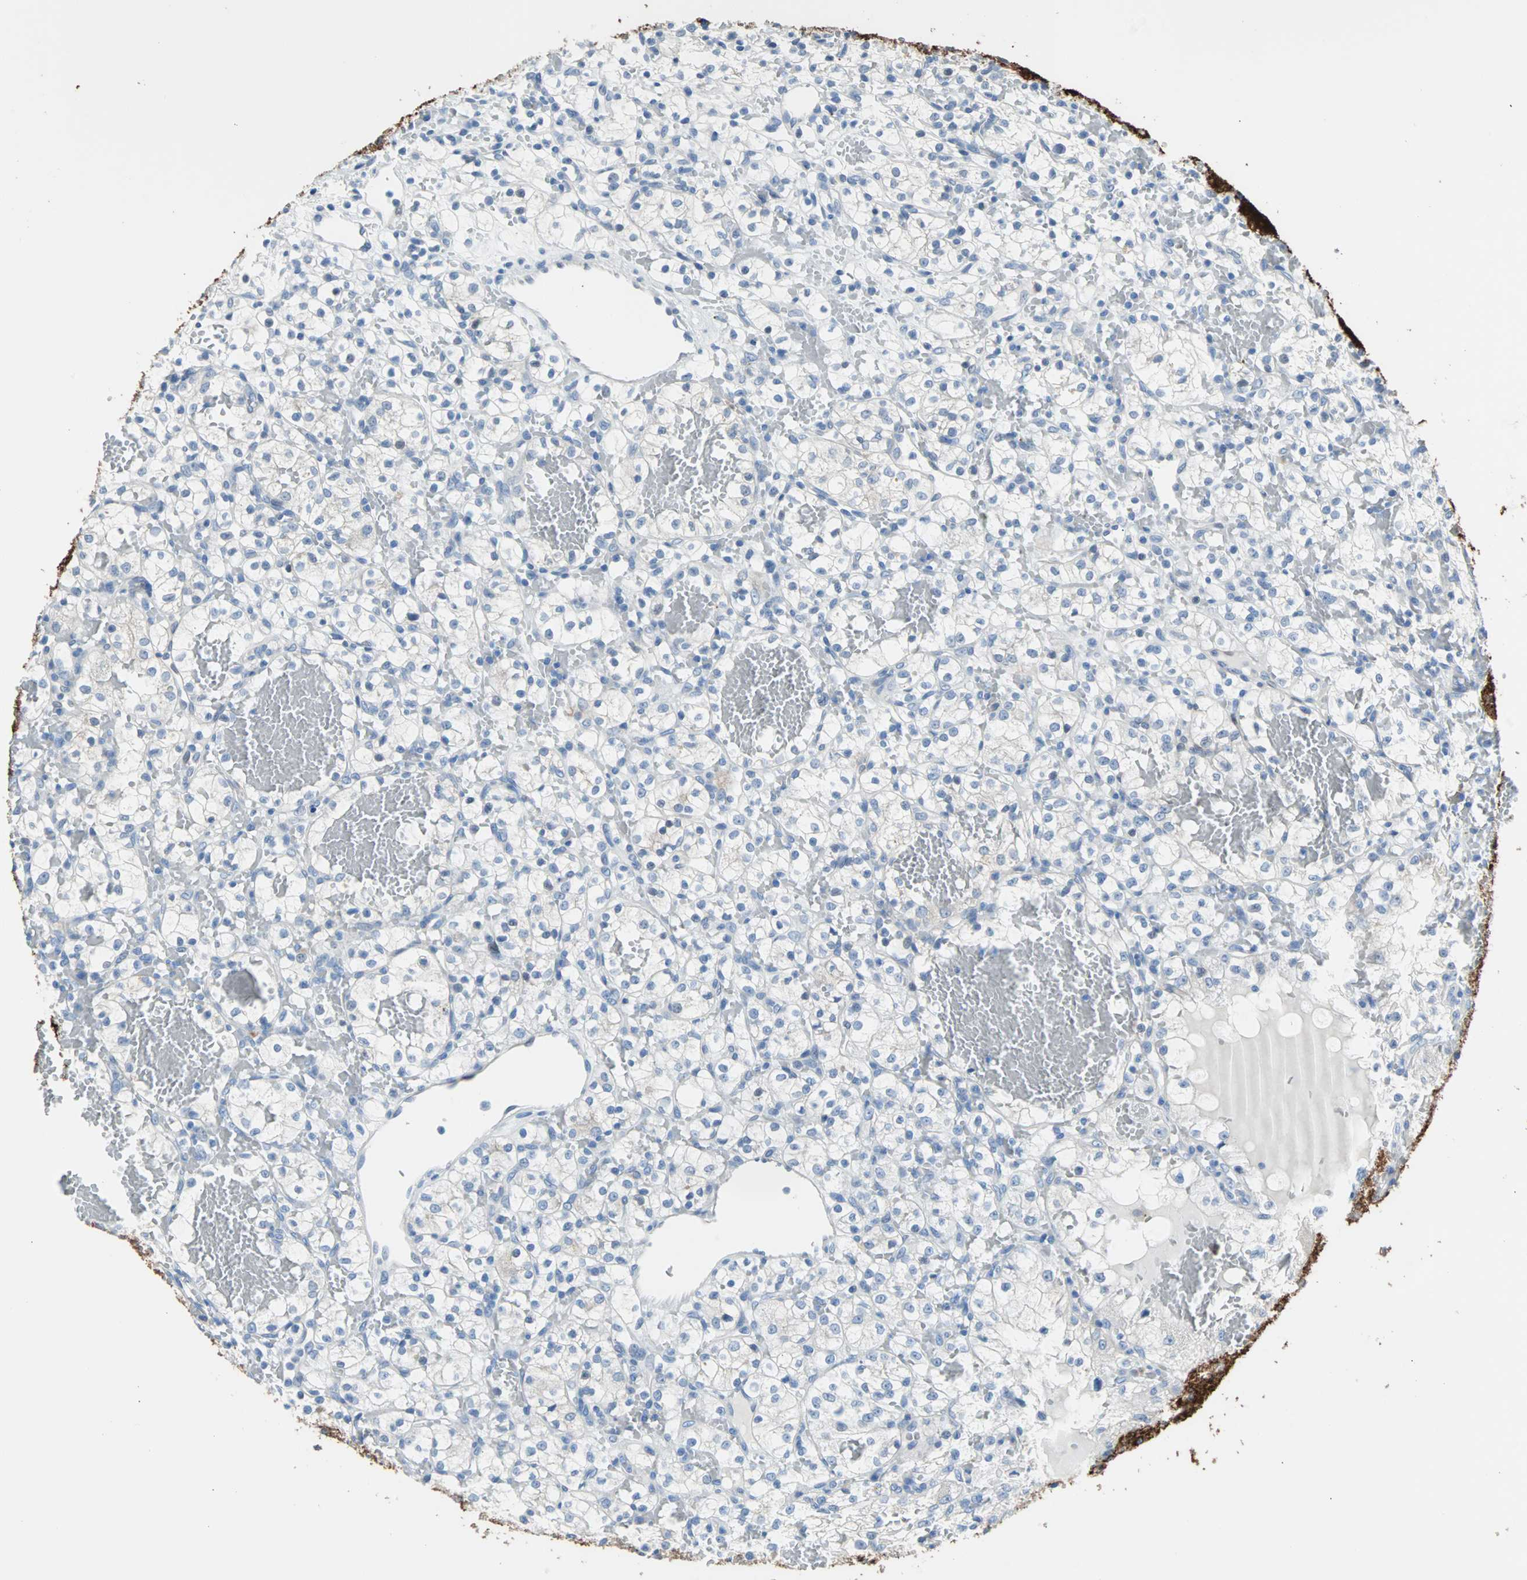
{"staining": {"intensity": "negative", "quantity": "none", "location": "none"}, "tissue": "renal cancer", "cell_type": "Tumor cells", "image_type": "cancer", "snomed": [{"axis": "morphology", "description": "Adenocarcinoma, NOS"}, {"axis": "topography", "description": "Kidney"}], "caption": "The IHC micrograph has no significant staining in tumor cells of renal cancer (adenocarcinoma) tissue. The staining is performed using DAB (3,3'-diaminobenzidine) brown chromogen with nuclei counter-stained in using hematoxylin.", "gene": "KRT7", "patient": {"sex": "female", "age": 60}}